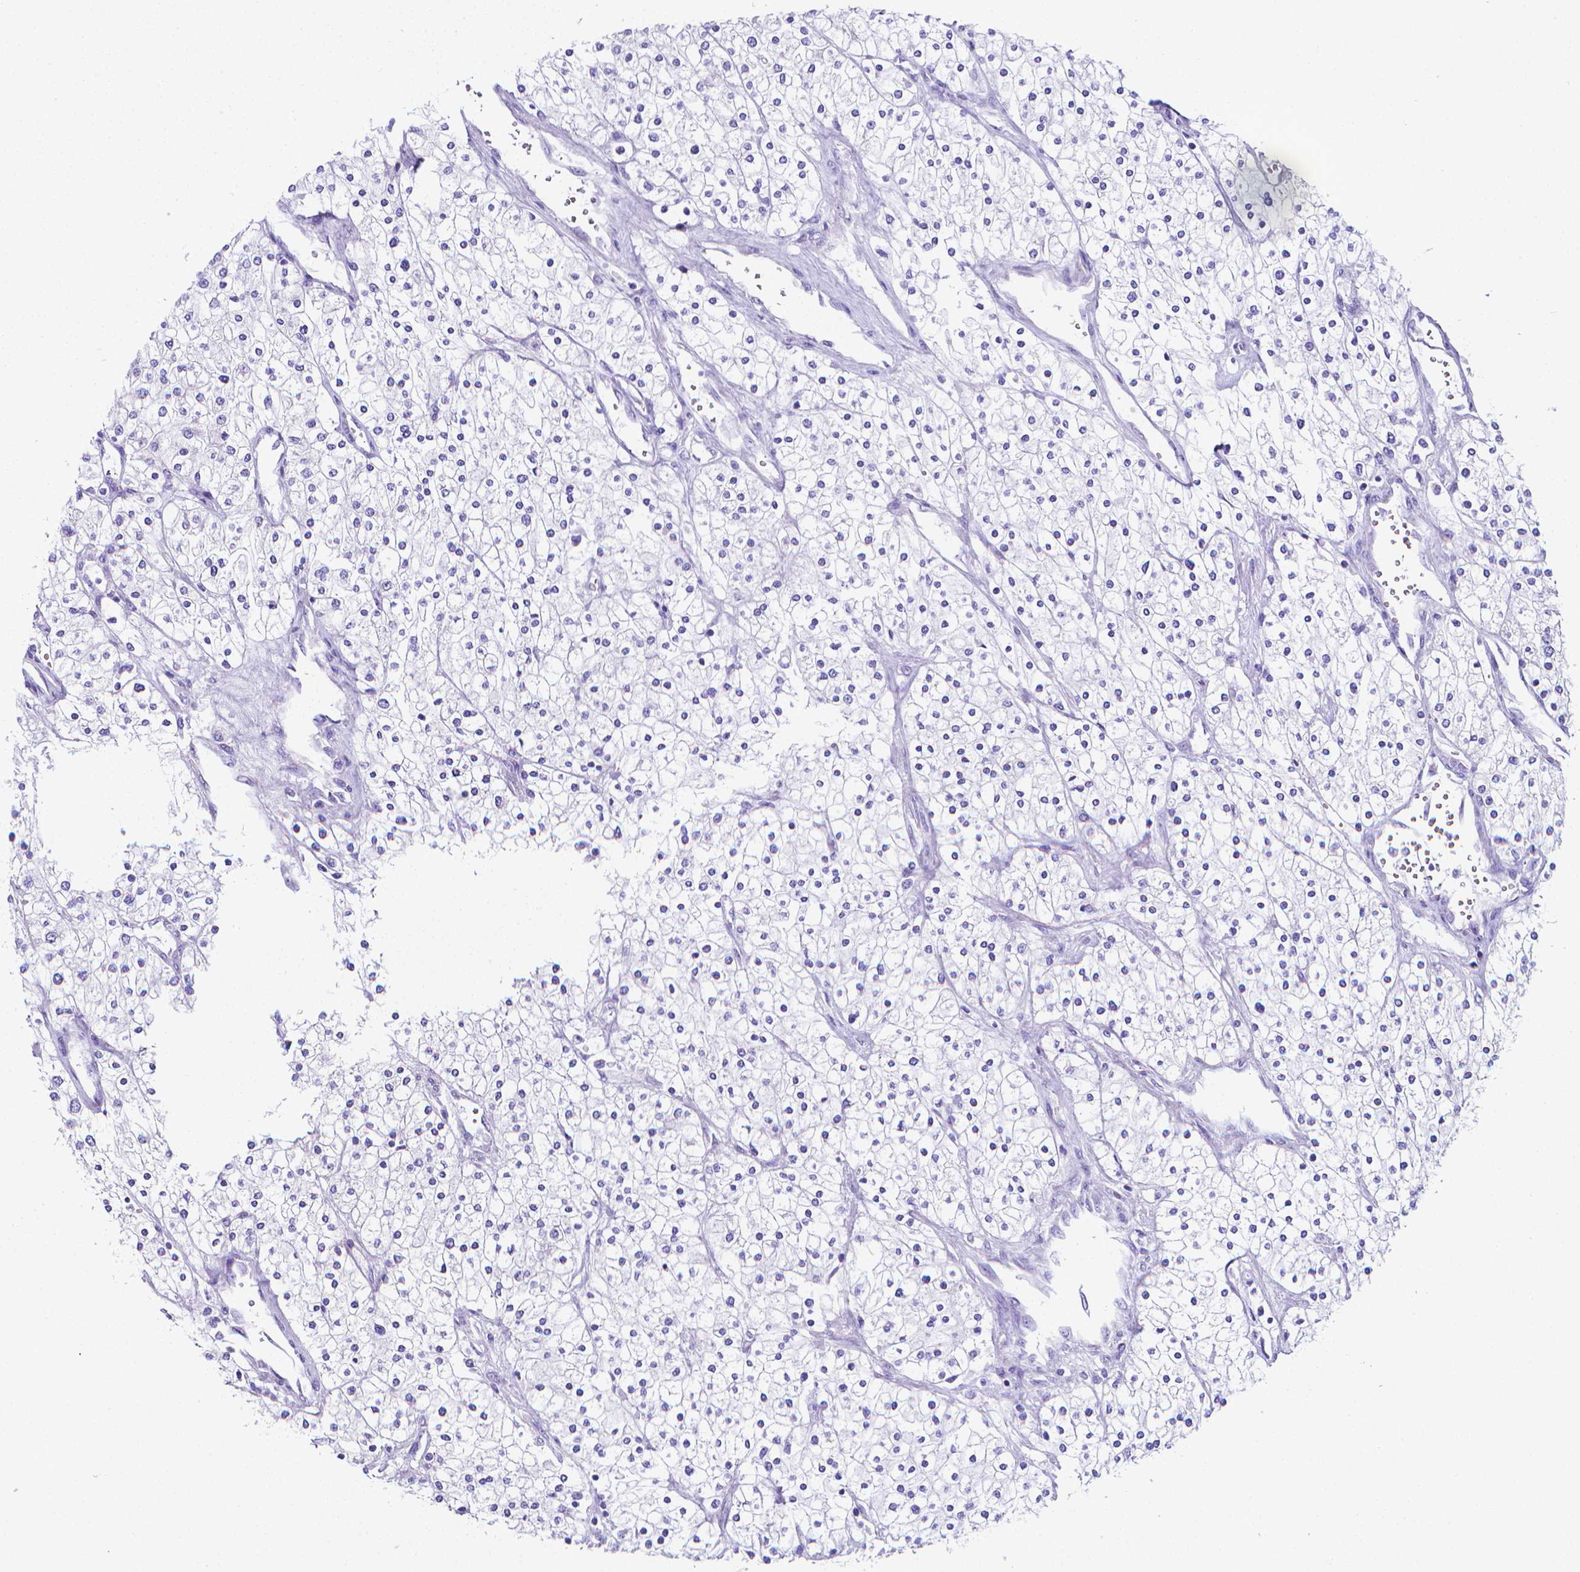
{"staining": {"intensity": "negative", "quantity": "none", "location": "none"}, "tissue": "renal cancer", "cell_type": "Tumor cells", "image_type": "cancer", "snomed": [{"axis": "morphology", "description": "Adenocarcinoma, NOS"}, {"axis": "topography", "description": "Kidney"}], "caption": "Tumor cells are negative for protein expression in human renal cancer.", "gene": "LRRC73", "patient": {"sex": "male", "age": 80}}